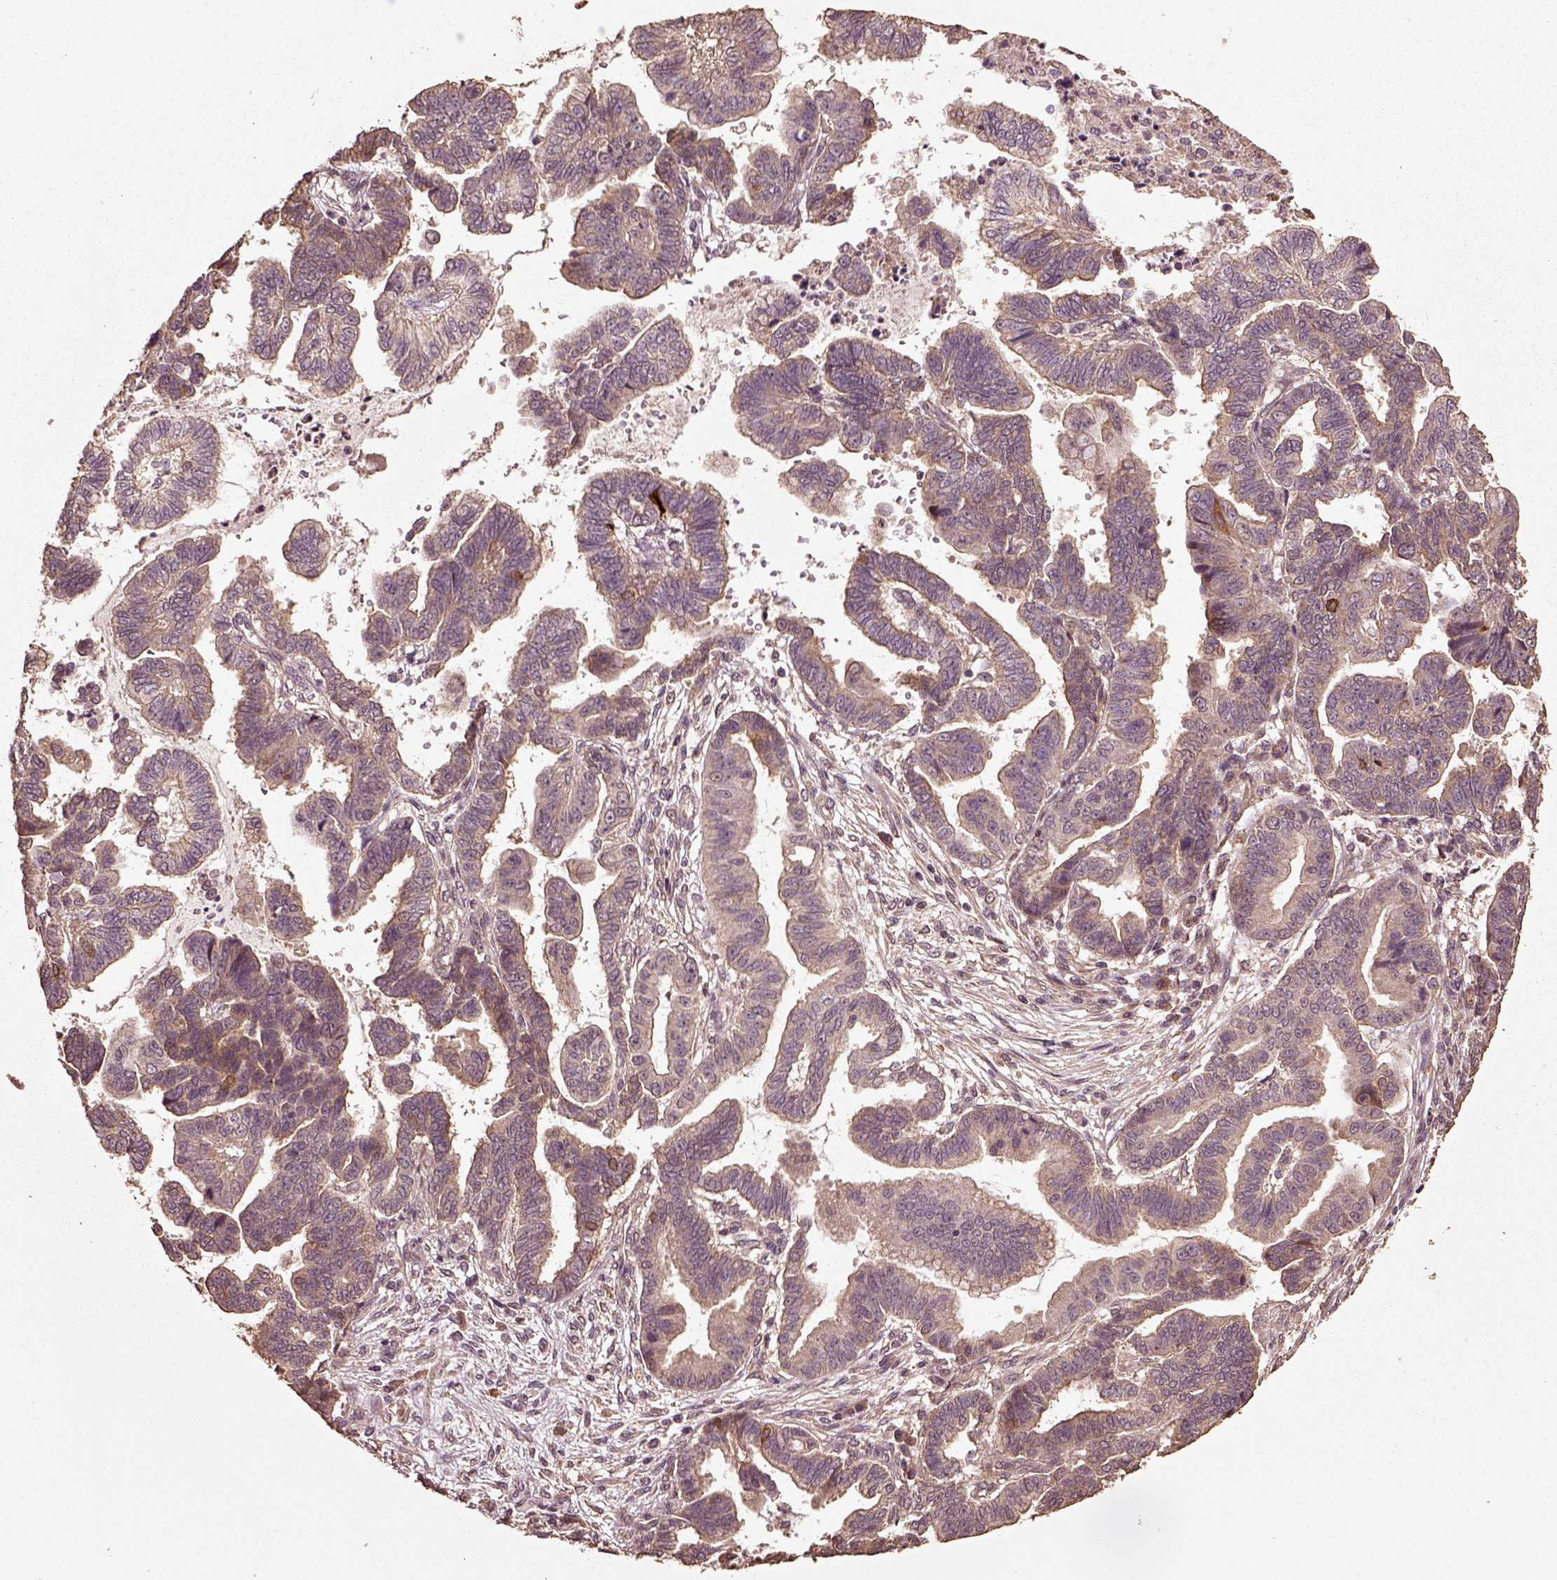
{"staining": {"intensity": "weak", "quantity": "25%-75%", "location": "cytoplasmic/membranous"}, "tissue": "stomach cancer", "cell_type": "Tumor cells", "image_type": "cancer", "snomed": [{"axis": "morphology", "description": "Adenocarcinoma, NOS"}, {"axis": "topography", "description": "Stomach"}], "caption": "Immunohistochemistry (IHC) of adenocarcinoma (stomach) shows low levels of weak cytoplasmic/membranous expression in about 25%-75% of tumor cells.", "gene": "ERV3-1", "patient": {"sex": "male", "age": 83}}